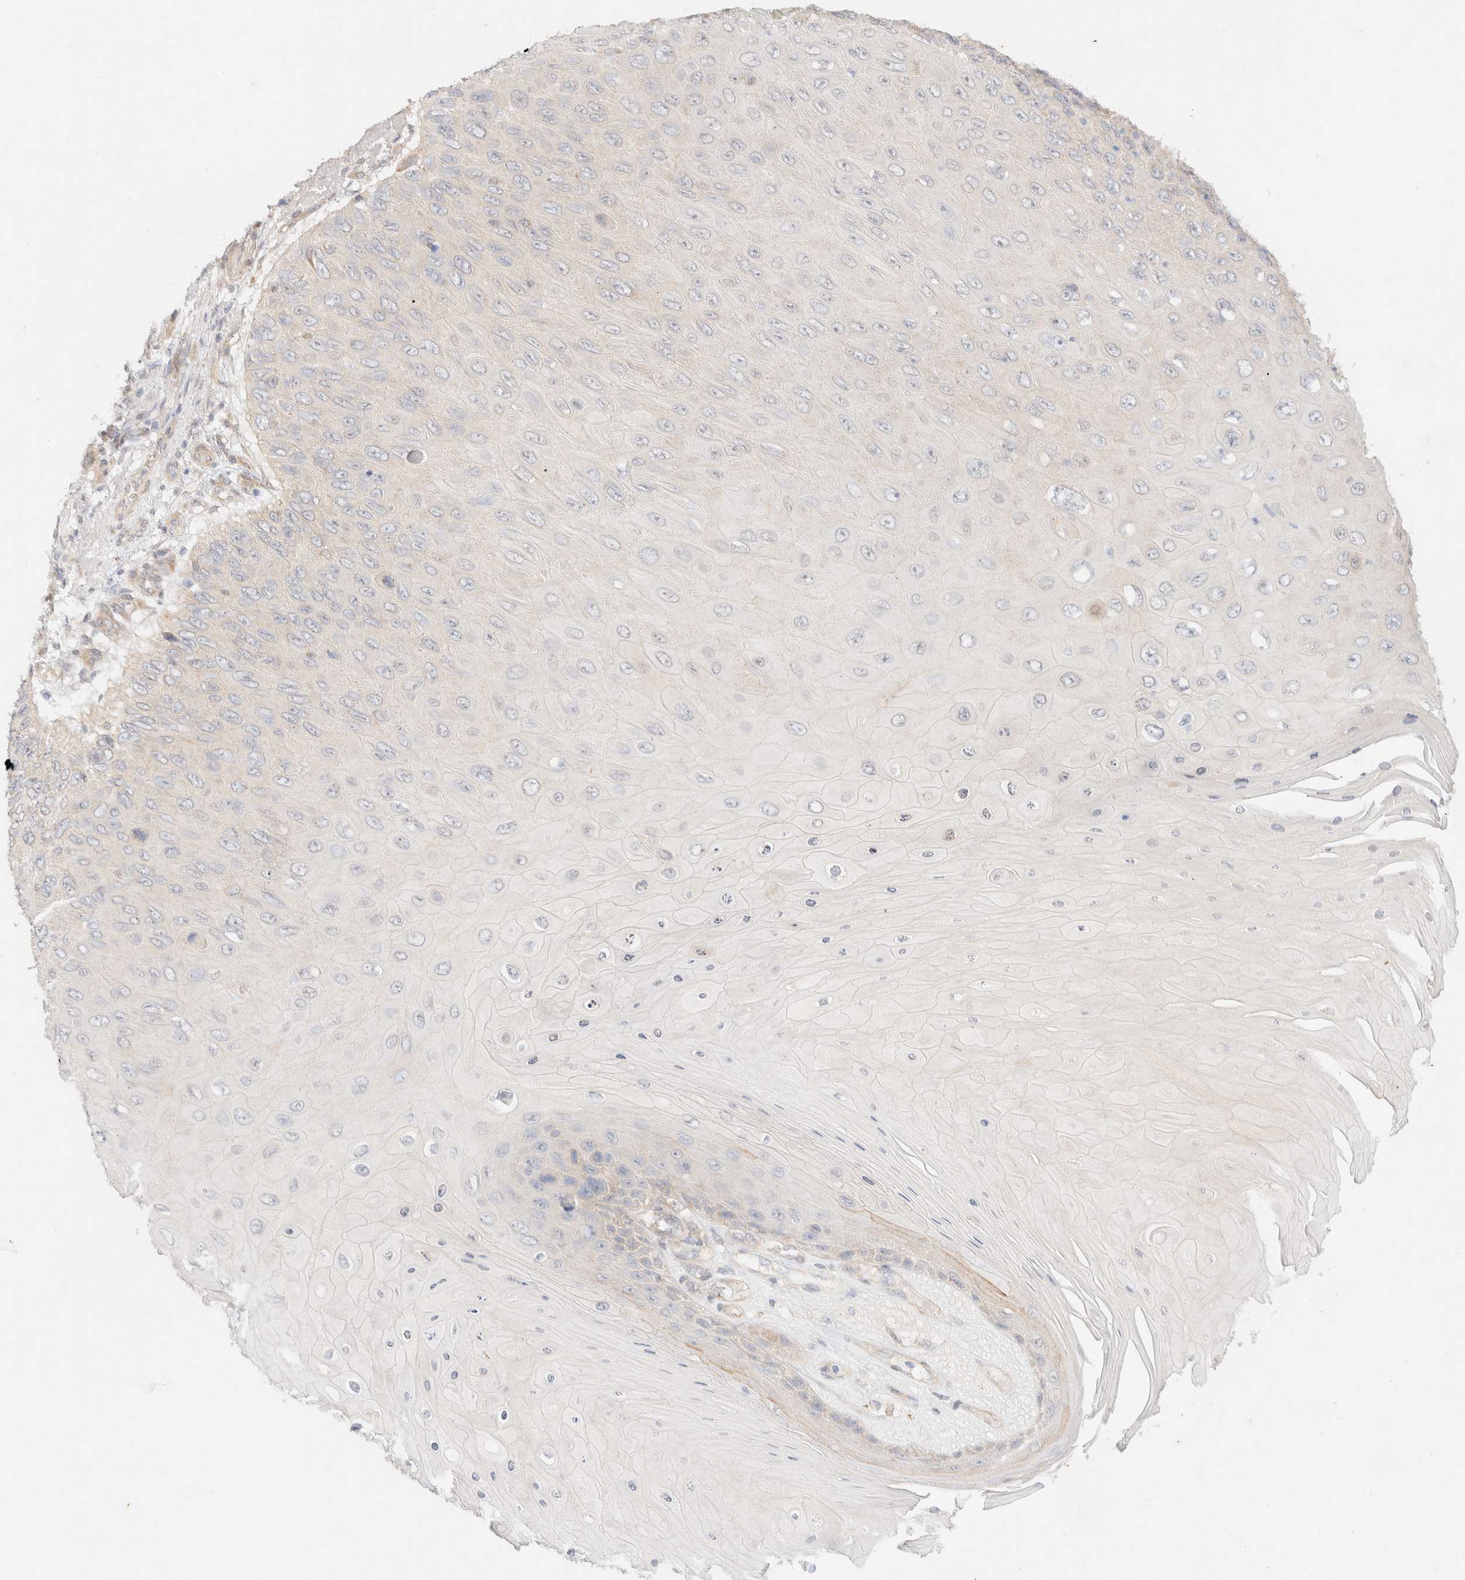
{"staining": {"intensity": "negative", "quantity": "none", "location": "none"}, "tissue": "skin cancer", "cell_type": "Tumor cells", "image_type": "cancer", "snomed": [{"axis": "morphology", "description": "Squamous cell carcinoma, NOS"}, {"axis": "topography", "description": "Skin"}], "caption": "A histopathology image of human skin squamous cell carcinoma is negative for staining in tumor cells.", "gene": "CSNK1E", "patient": {"sex": "female", "age": 88}}